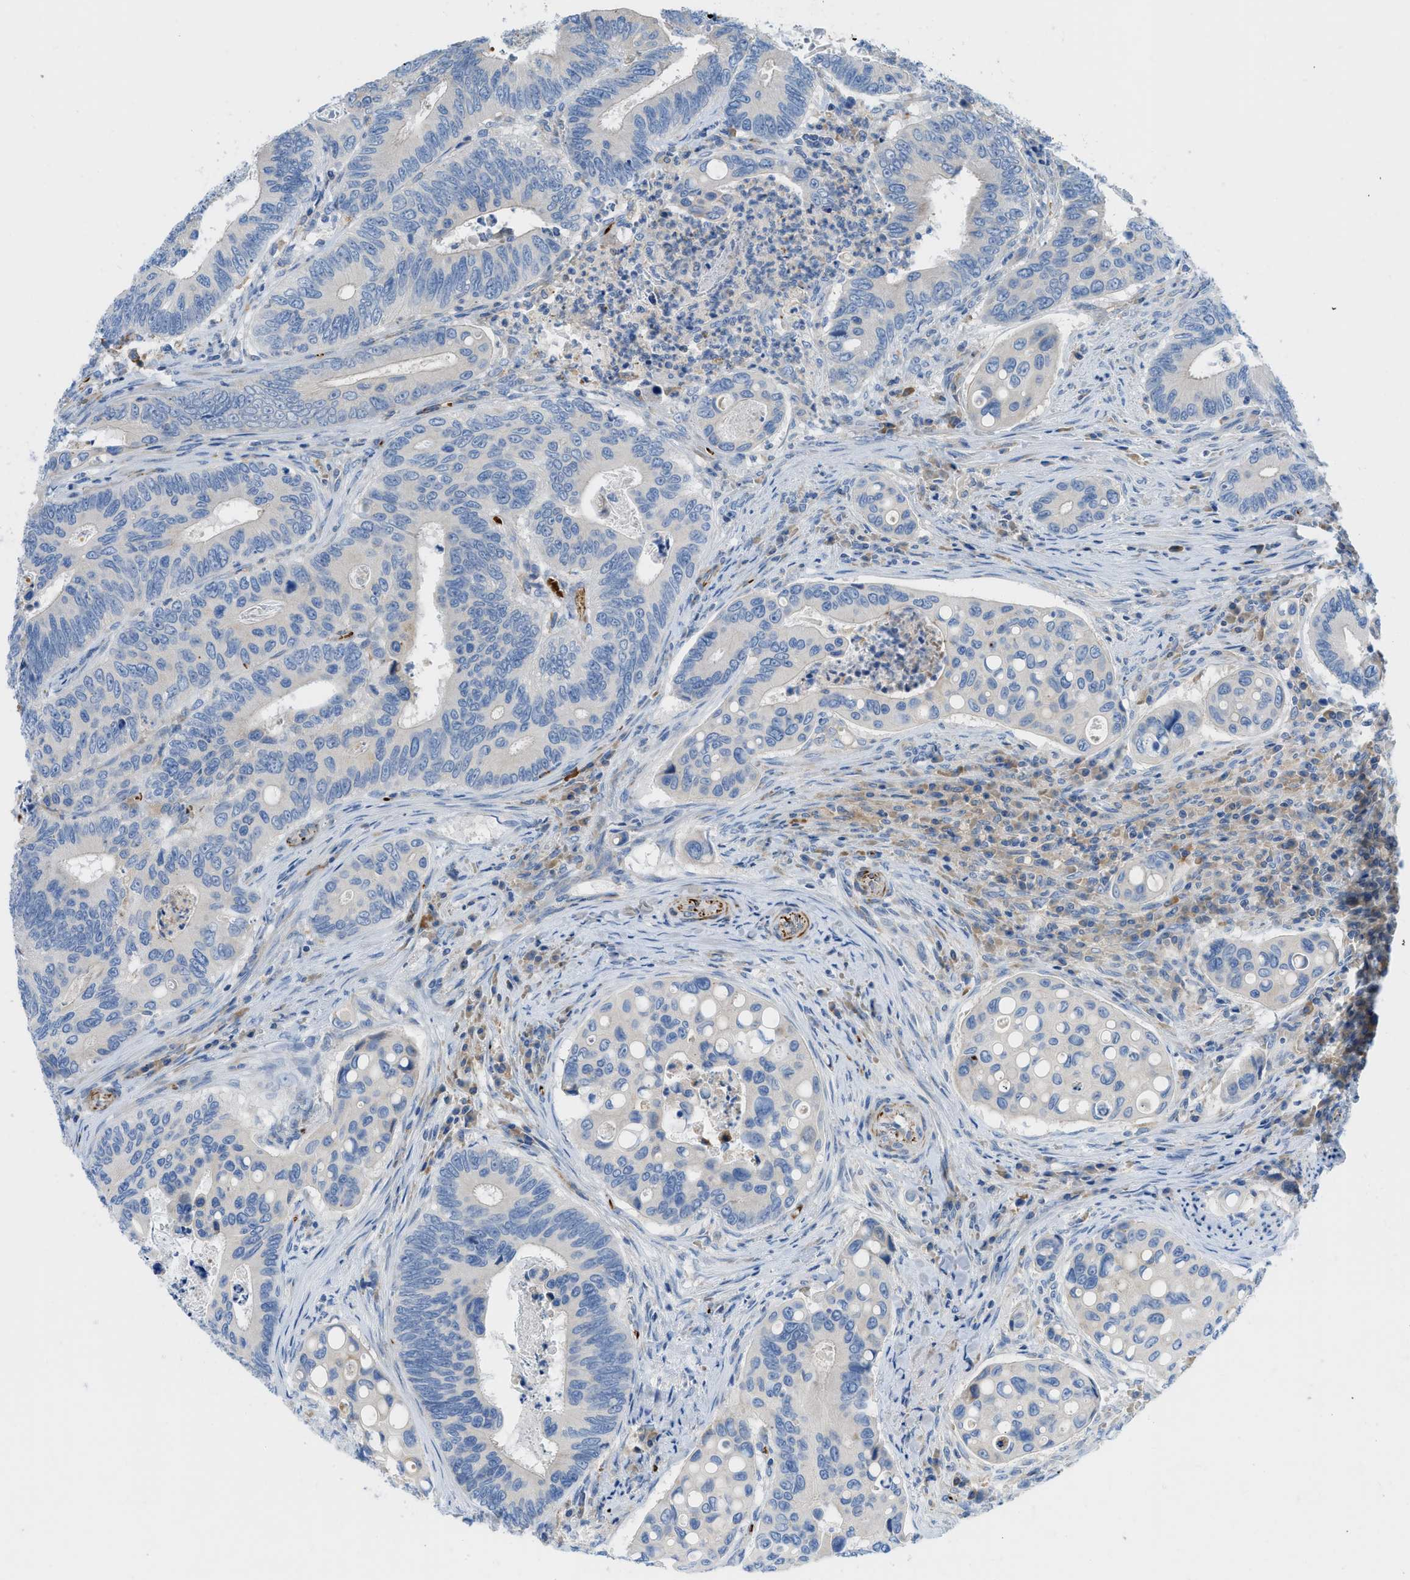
{"staining": {"intensity": "negative", "quantity": "none", "location": "none"}, "tissue": "colorectal cancer", "cell_type": "Tumor cells", "image_type": "cancer", "snomed": [{"axis": "morphology", "description": "Inflammation, NOS"}, {"axis": "morphology", "description": "Adenocarcinoma, NOS"}, {"axis": "topography", "description": "Colon"}], "caption": "A histopathology image of human adenocarcinoma (colorectal) is negative for staining in tumor cells.", "gene": "ZNF831", "patient": {"sex": "male", "age": 72}}